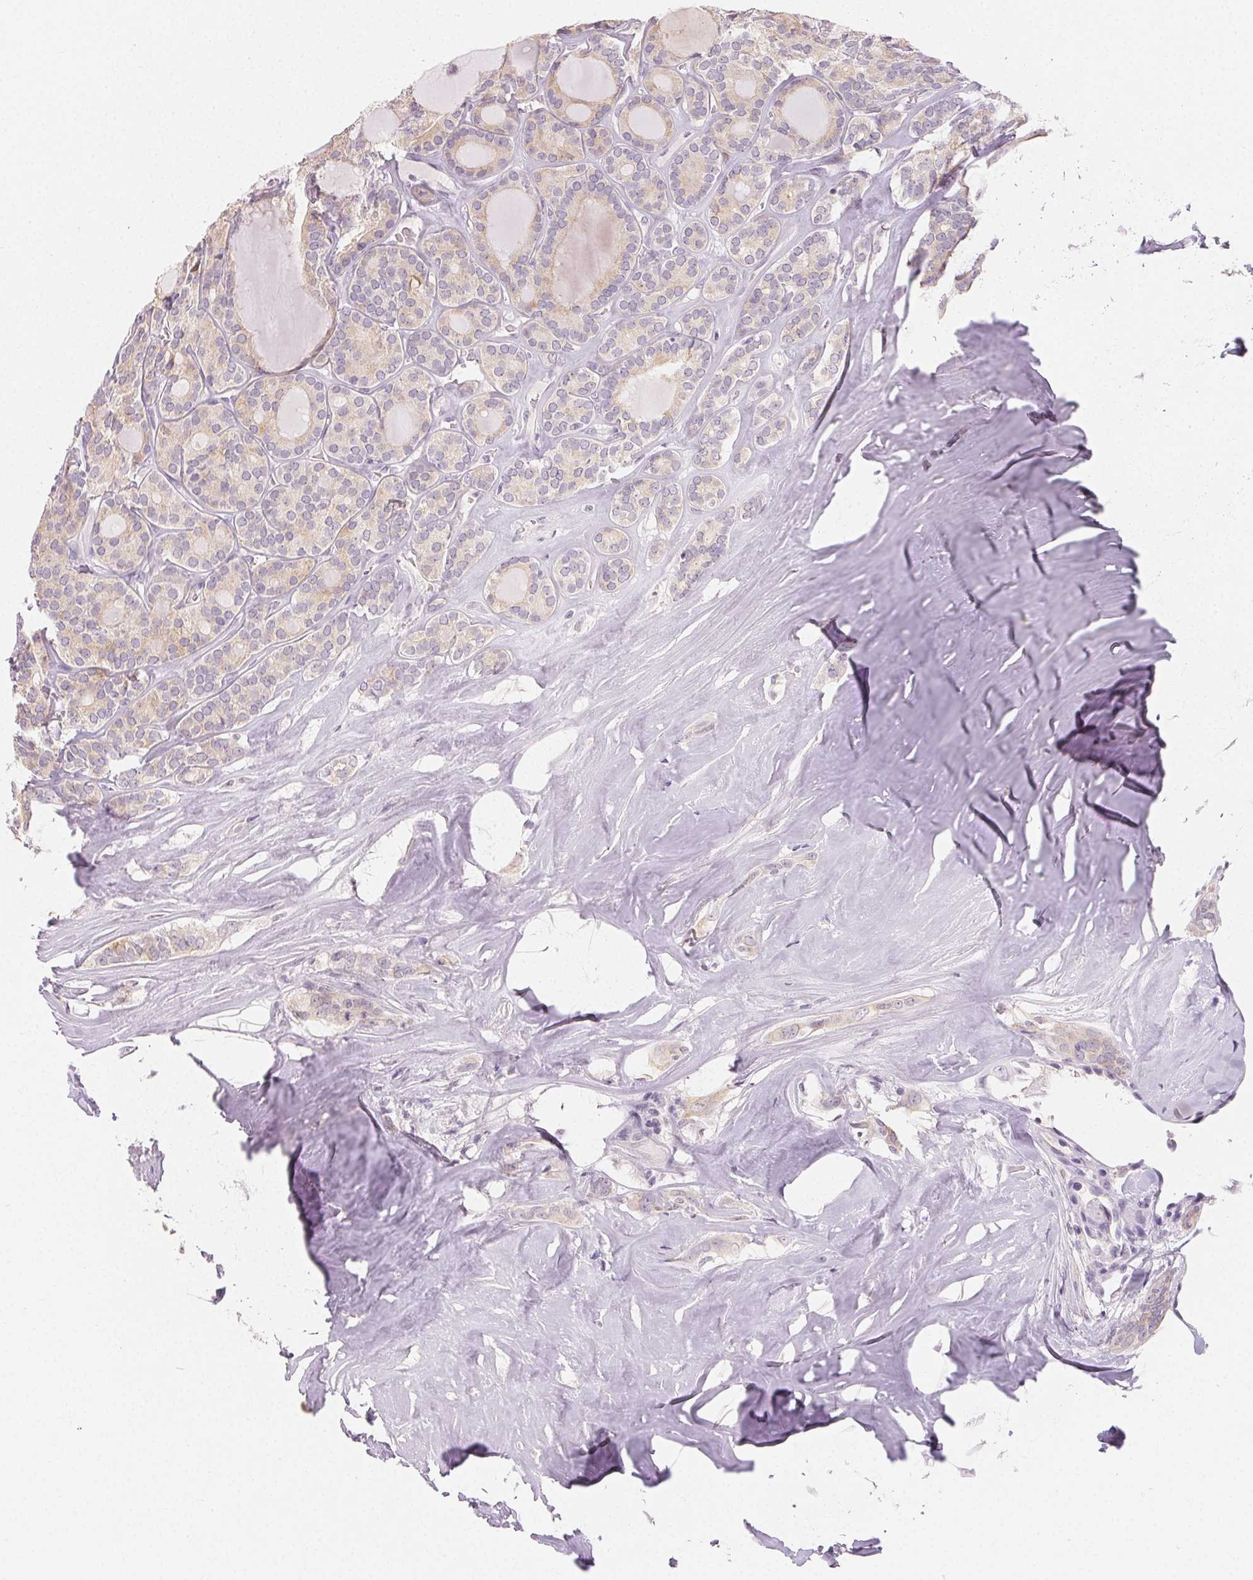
{"staining": {"intensity": "weak", "quantity": "<25%", "location": "cytoplasmic/membranous"}, "tissue": "thyroid cancer", "cell_type": "Tumor cells", "image_type": "cancer", "snomed": [{"axis": "morphology", "description": "Follicular adenoma carcinoma, NOS"}, {"axis": "topography", "description": "Thyroid gland"}], "caption": "This histopathology image is of follicular adenoma carcinoma (thyroid) stained with immunohistochemistry (IHC) to label a protein in brown with the nuclei are counter-stained blue. There is no staining in tumor cells.", "gene": "SFTPD", "patient": {"sex": "male", "age": 74}}